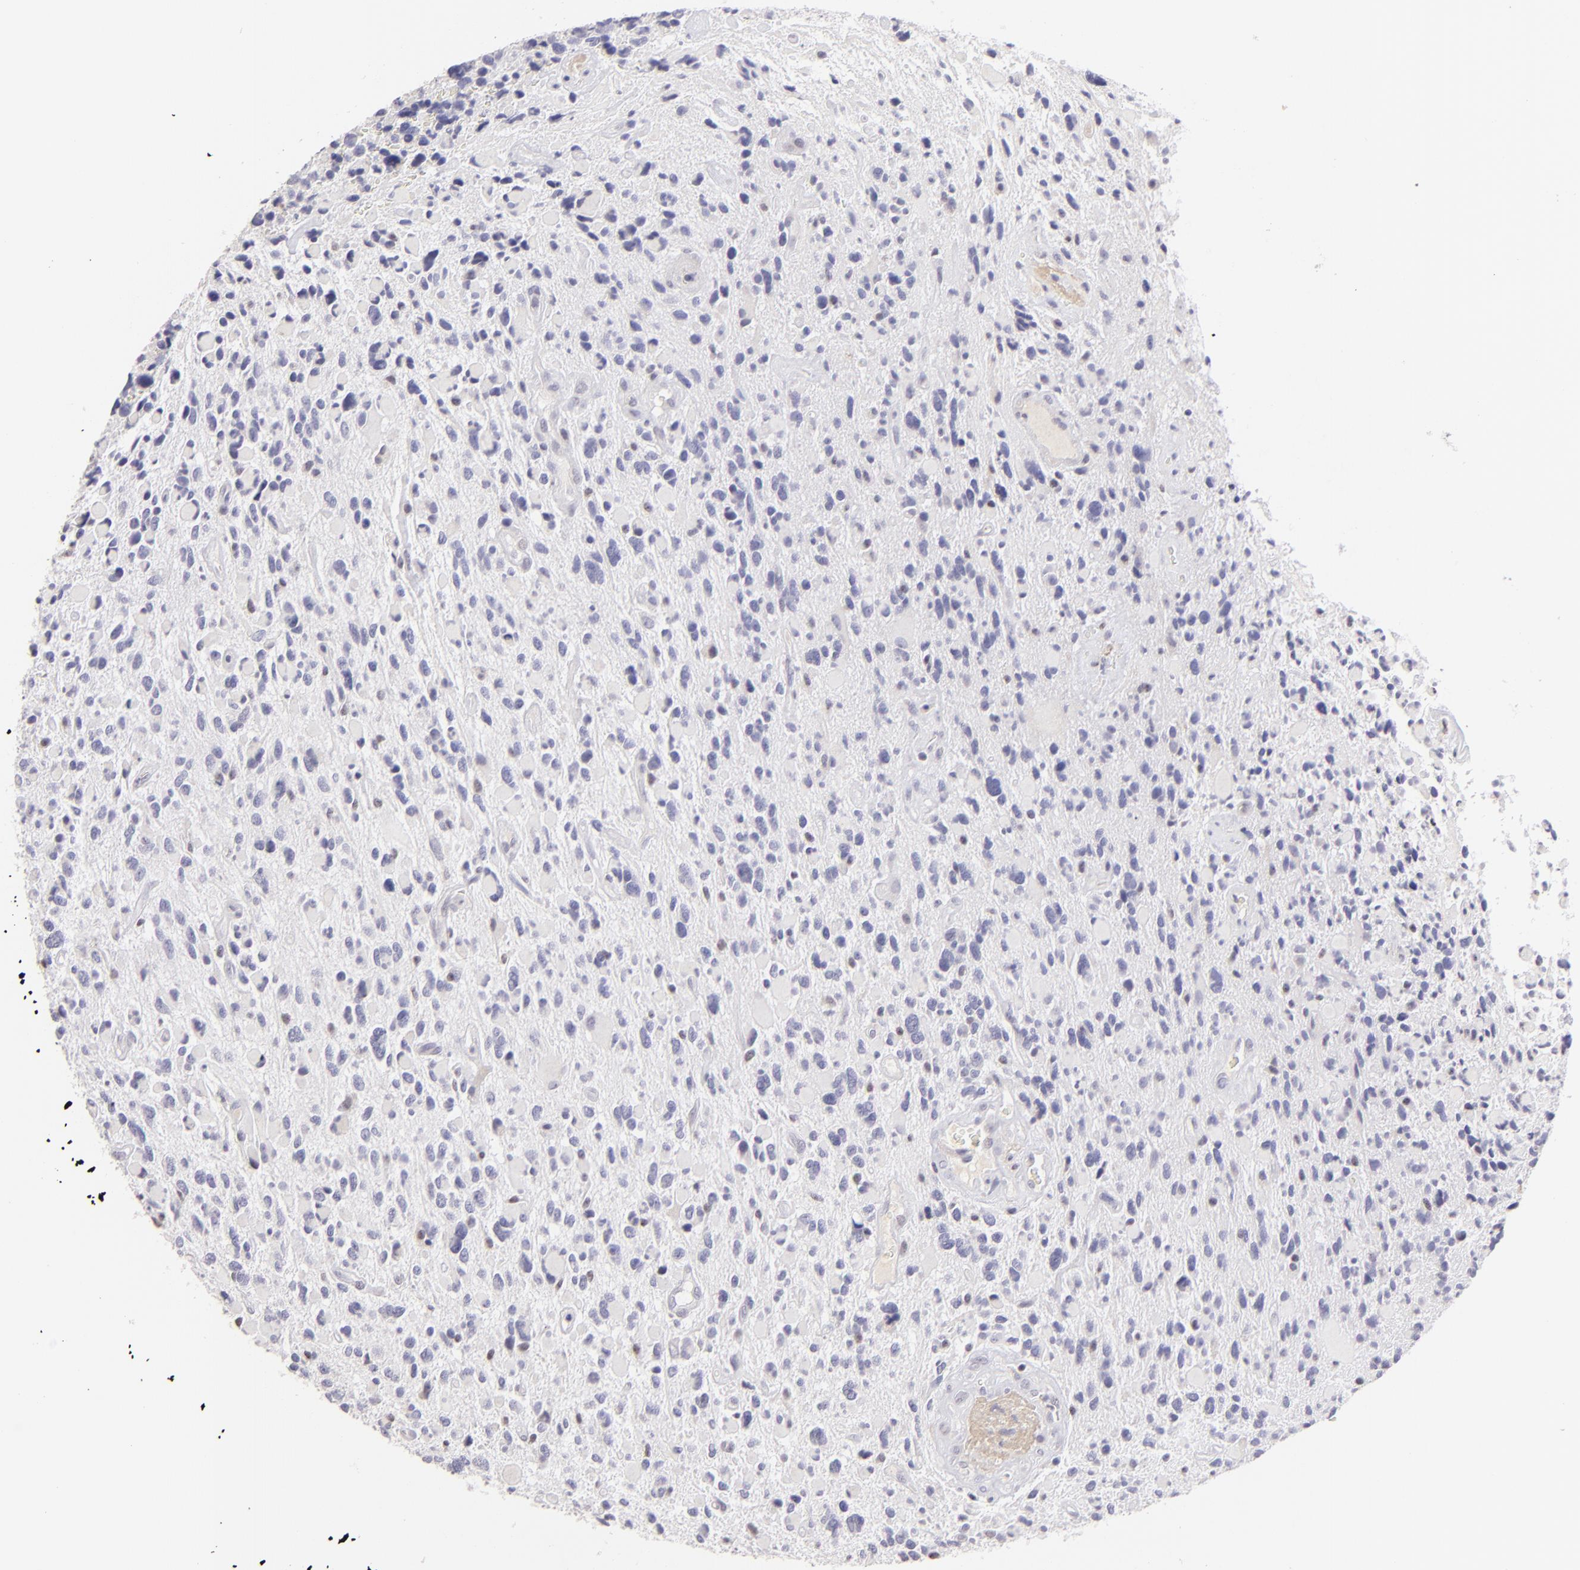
{"staining": {"intensity": "negative", "quantity": "none", "location": "none"}, "tissue": "glioma", "cell_type": "Tumor cells", "image_type": "cancer", "snomed": [{"axis": "morphology", "description": "Glioma, malignant, High grade"}, {"axis": "topography", "description": "Brain"}], "caption": "An immunohistochemistry (IHC) image of glioma is shown. There is no staining in tumor cells of glioma. (DAB IHC visualized using brightfield microscopy, high magnification).", "gene": "MAGEA1", "patient": {"sex": "female", "age": 37}}